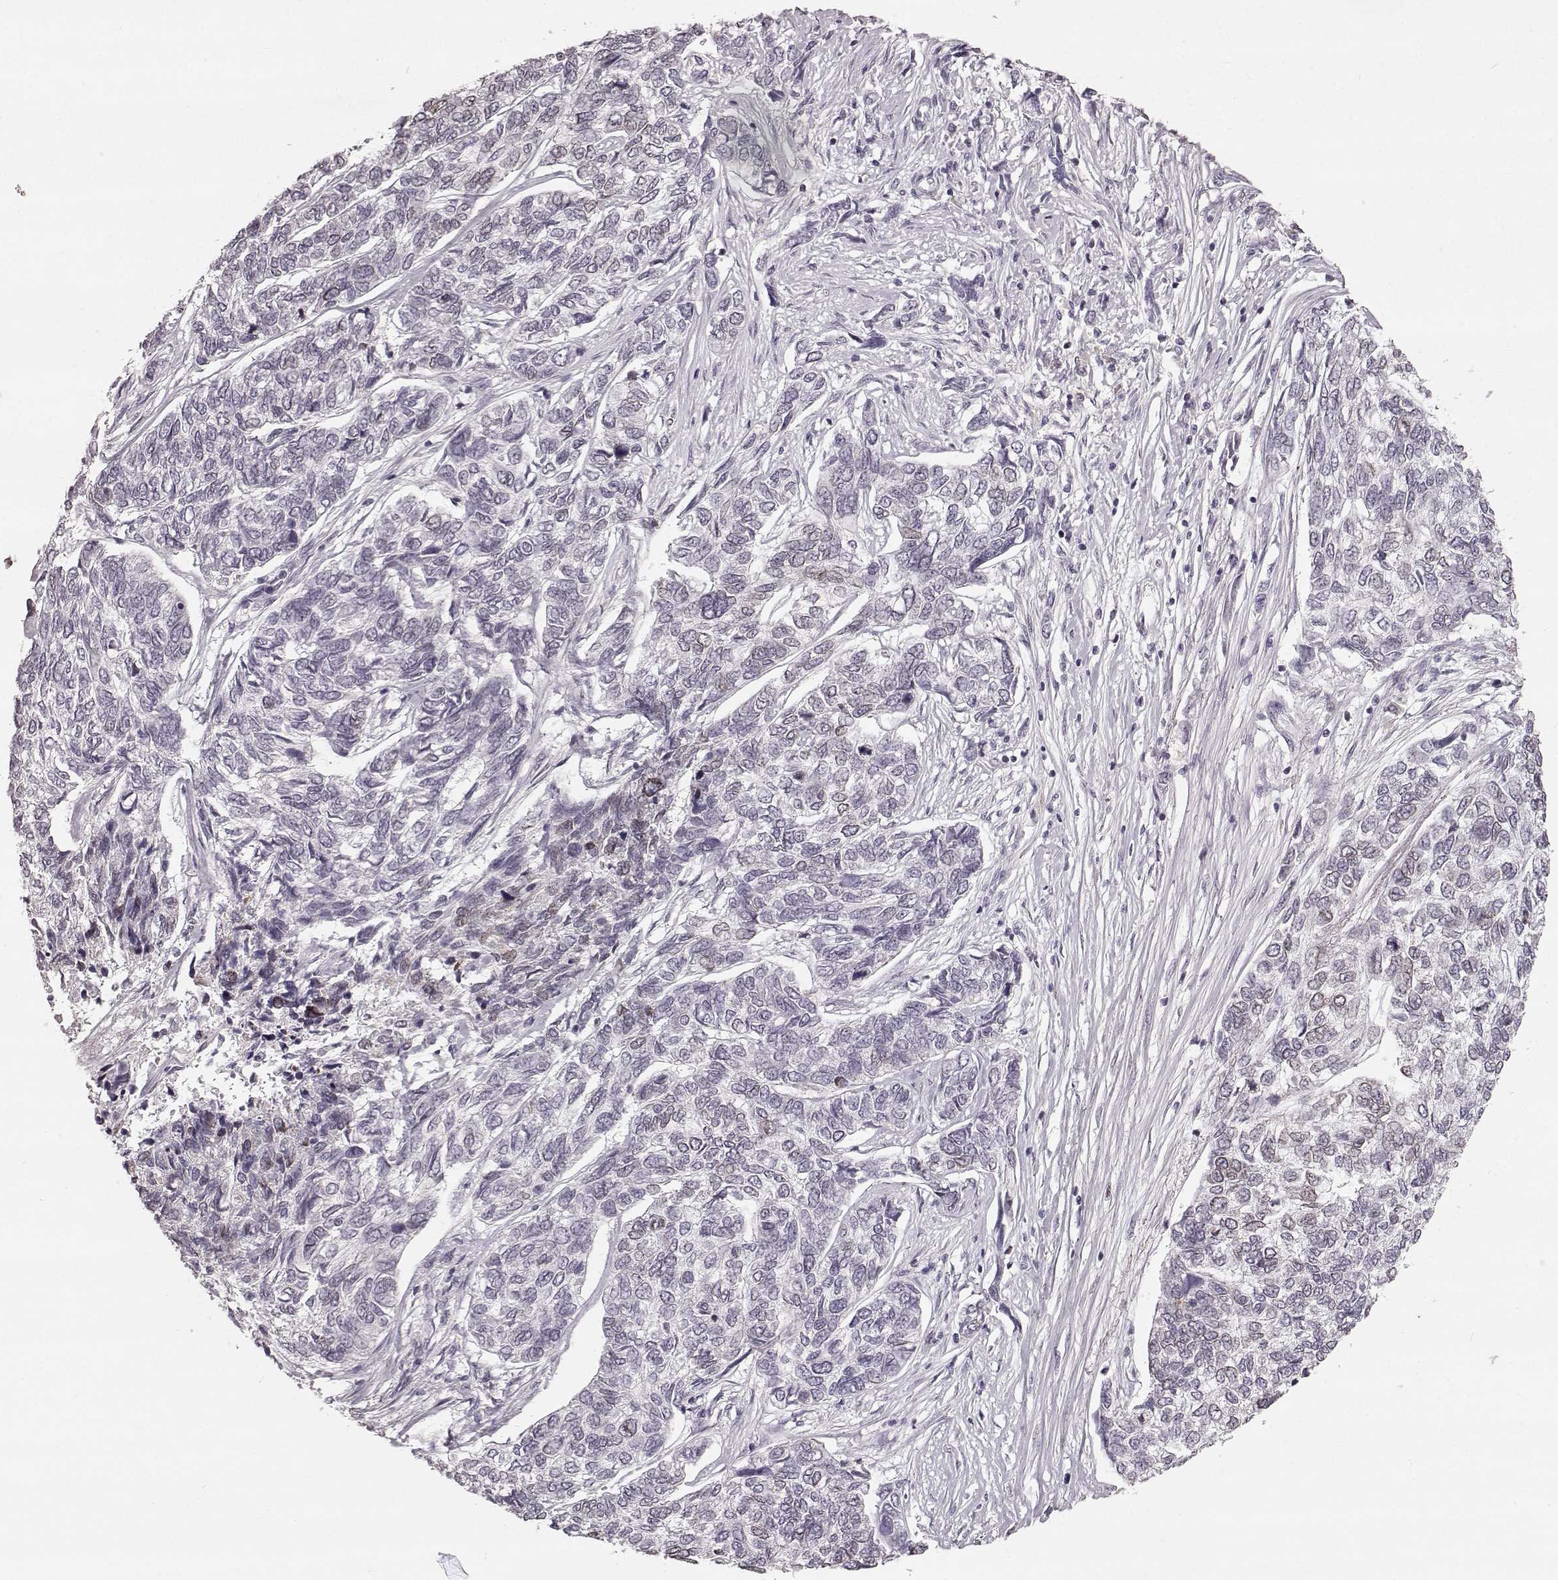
{"staining": {"intensity": "weak", "quantity": "<25%", "location": "cytoplasmic/membranous,nuclear"}, "tissue": "skin cancer", "cell_type": "Tumor cells", "image_type": "cancer", "snomed": [{"axis": "morphology", "description": "Basal cell carcinoma"}, {"axis": "topography", "description": "Skin"}], "caption": "This image is of basal cell carcinoma (skin) stained with IHC to label a protein in brown with the nuclei are counter-stained blue. There is no expression in tumor cells.", "gene": "DCAF12", "patient": {"sex": "female", "age": 65}}